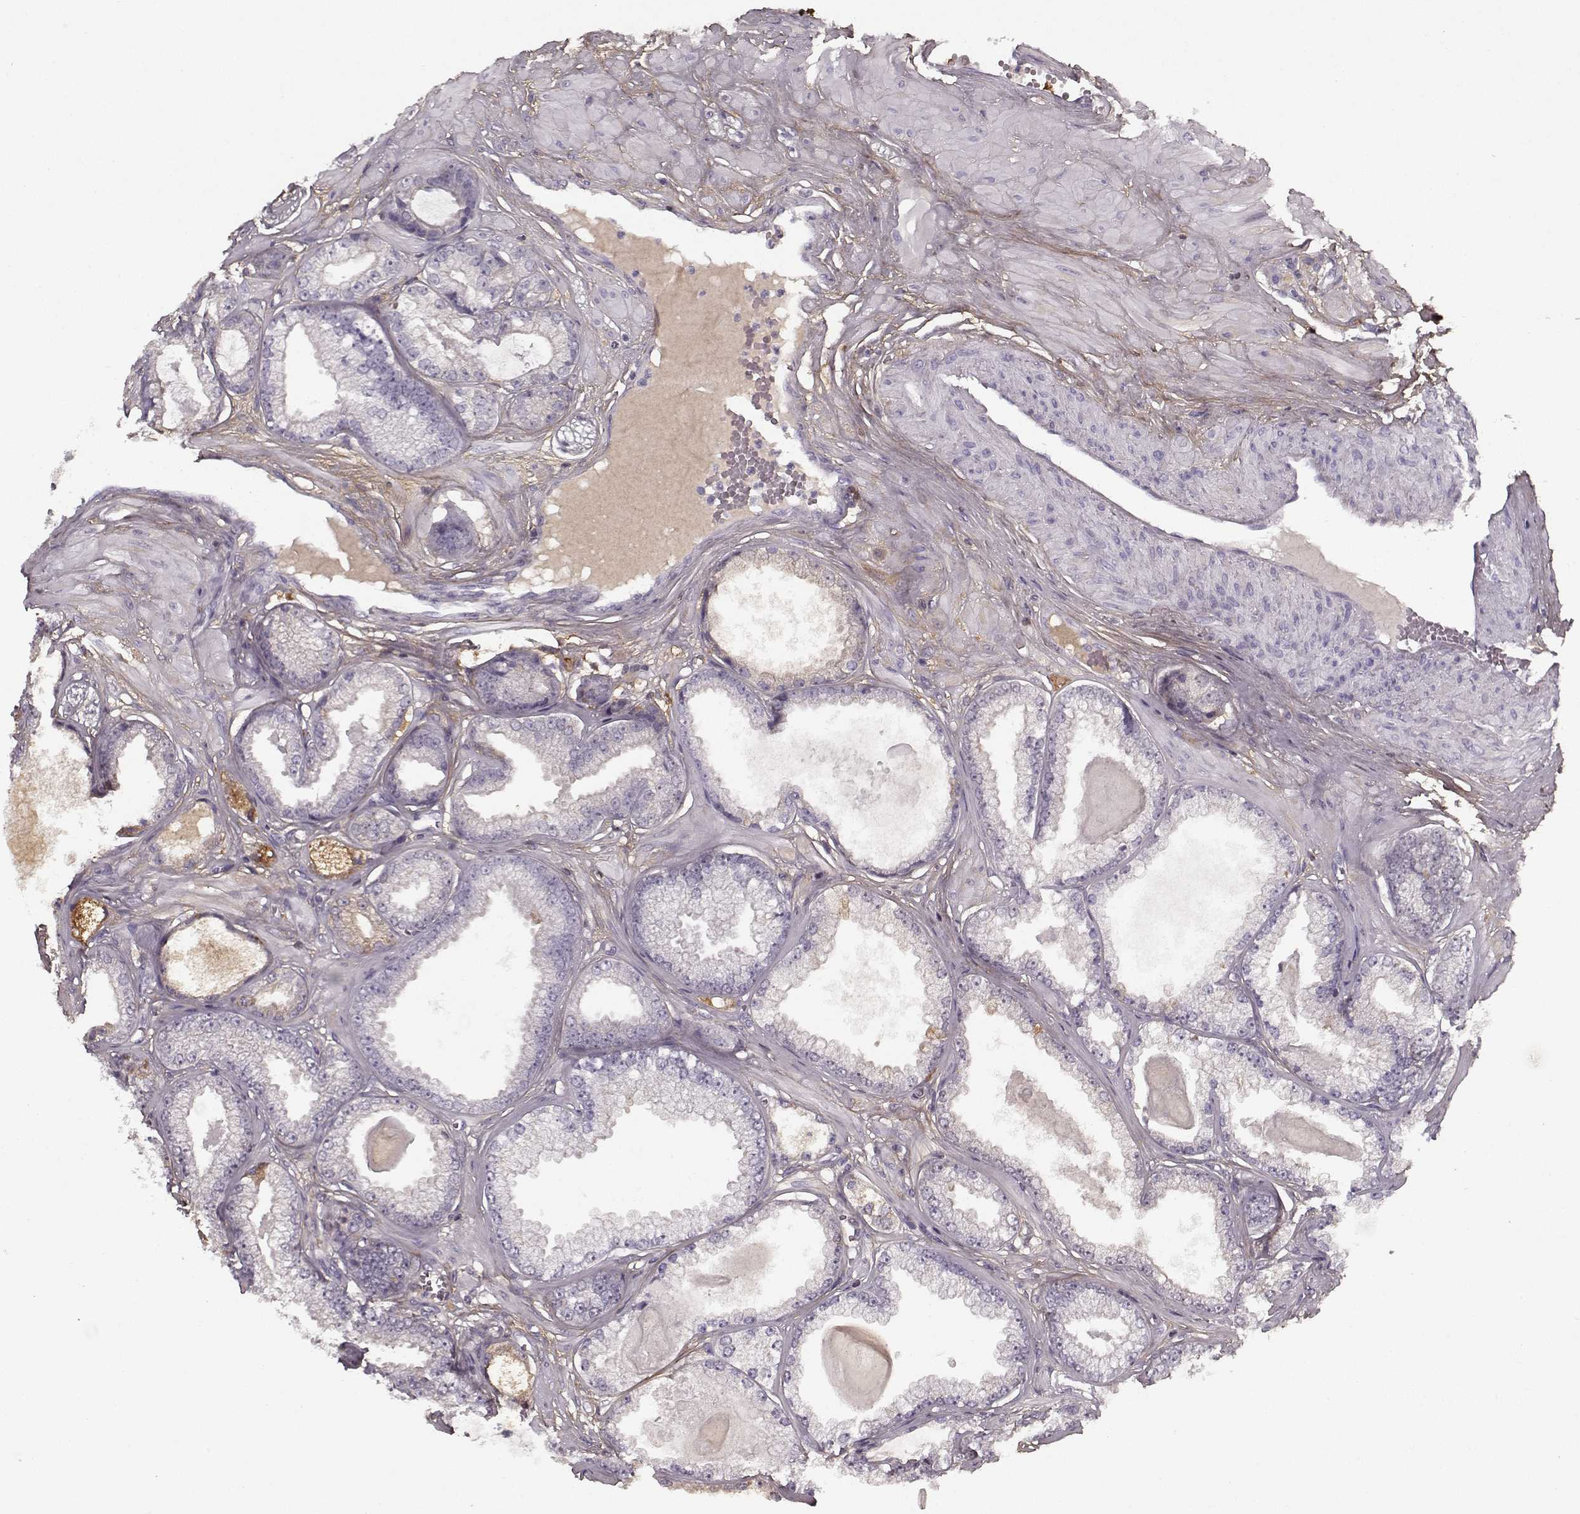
{"staining": {"intensity": "negative", "quantity": "none", "location": "none"}, "tissue": "prostate cancer", "cell_type": "Tumor cells", "image_type": "cancer", "snomed": [{"axis": "morphology", "description": "Adenocarcinoma, Low grade"}, {"axis": "topography", "description": "Prostate"}], "caption": "An immunohistochemistry (IHC) photomicrograph of adenocarcinoma (low-grade) (prostate) is shown. There is no staining in tumor cells of adenocarcinoma (low-grade) (prostate).", "gene": "LUM", "patient": {"sex": "male", "age": 64}}